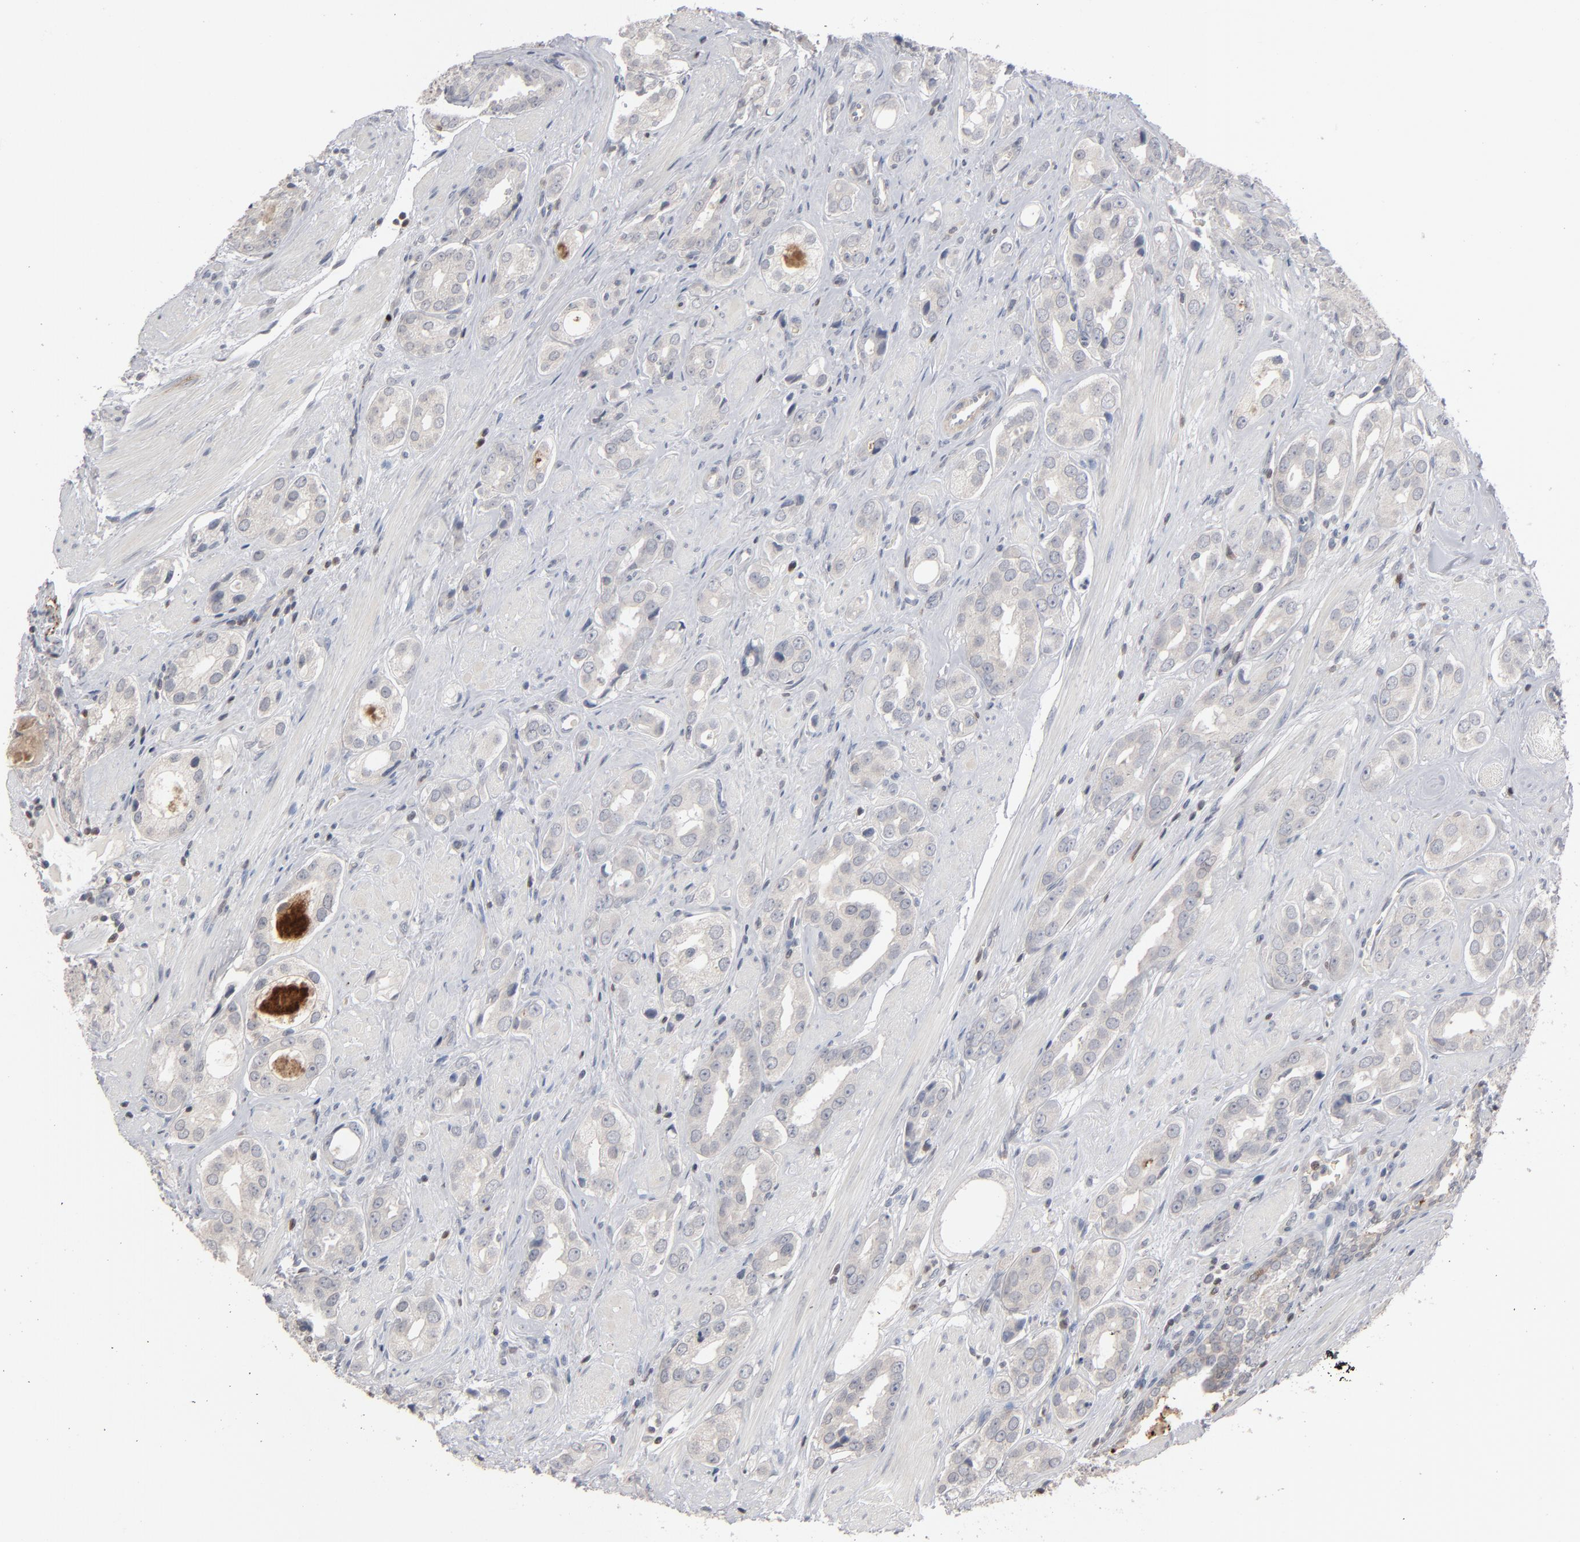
{"staining": {"intensity": "weak", "quantity": ">75%", "location": "cytoplasmic/membranous"}, "tissue": "prostate cancer", "cell_type": "Tumor cells", "image_type": "cancer", "snomed": [{"axis": "morphology", "description": "Adenocarcinoma, Medium grade"}, {"axis": "topography", "description": "Prostate"}], "caption": "Prostate adenocarcinoma (medium-grade) stained with a protein marker reveals weak staining in tumor cells.", "gene": "STAT4", "patient": {"sex": "male", "age": 53}}